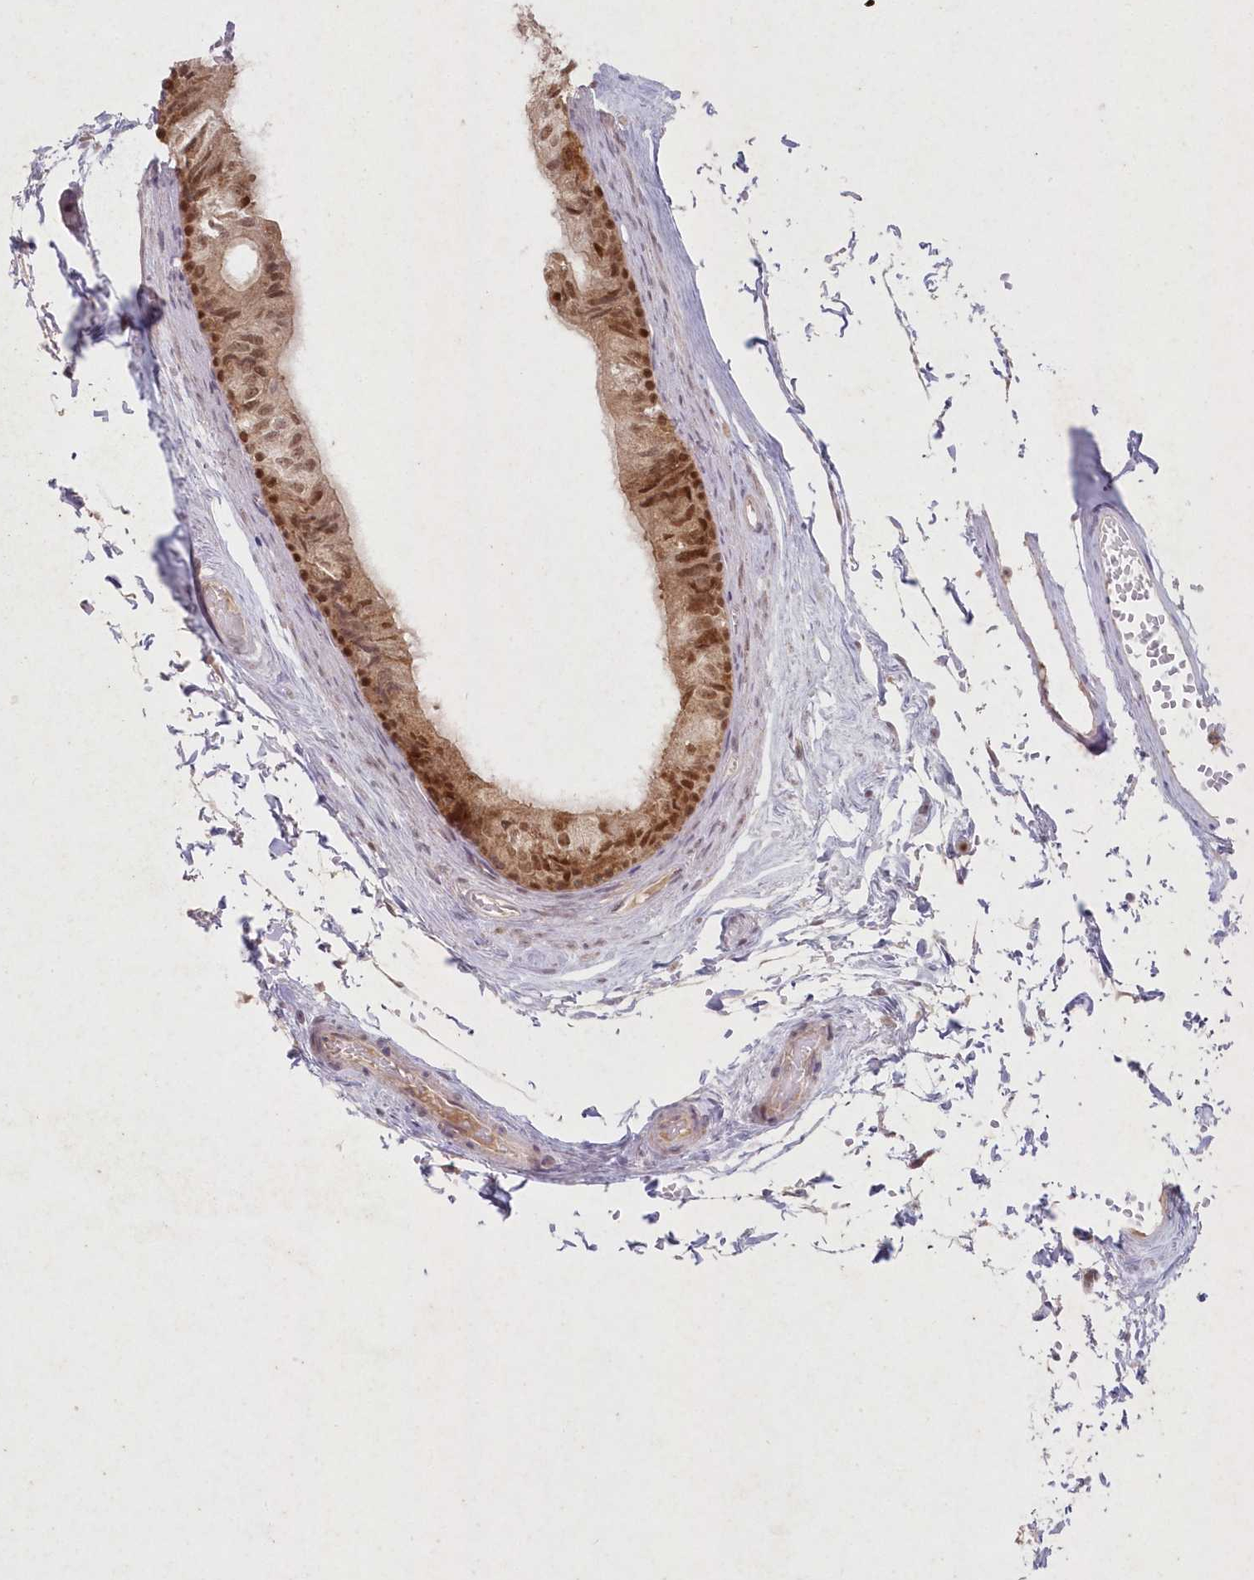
{"staining": {"intensity": "moderate", "quantity": ">75%", "location": "cytoplasmic/membranous,nuclear"}, "tissue": "epididymis", "cell_type": "Glandular cells", "image_type": "normal", "snomed": [{"axis": "morphology", "description": "Normal tissue, NOS"}, {"axis": "topography", "description": "Epididymis"}], "caption": "Glandular cells exhibit medium levels of moderate cytoplasmic/membranous,nuclear positivity in approximately >75% of cells in normal epididymis. The staining was performed using DAB to visualize the protein expression in brown, while the nuclei were stained in blue with hematoxylin (Magnification: 20x).", "gene": "ASCC1", "patient": {"sex": "male", "age": 79}}